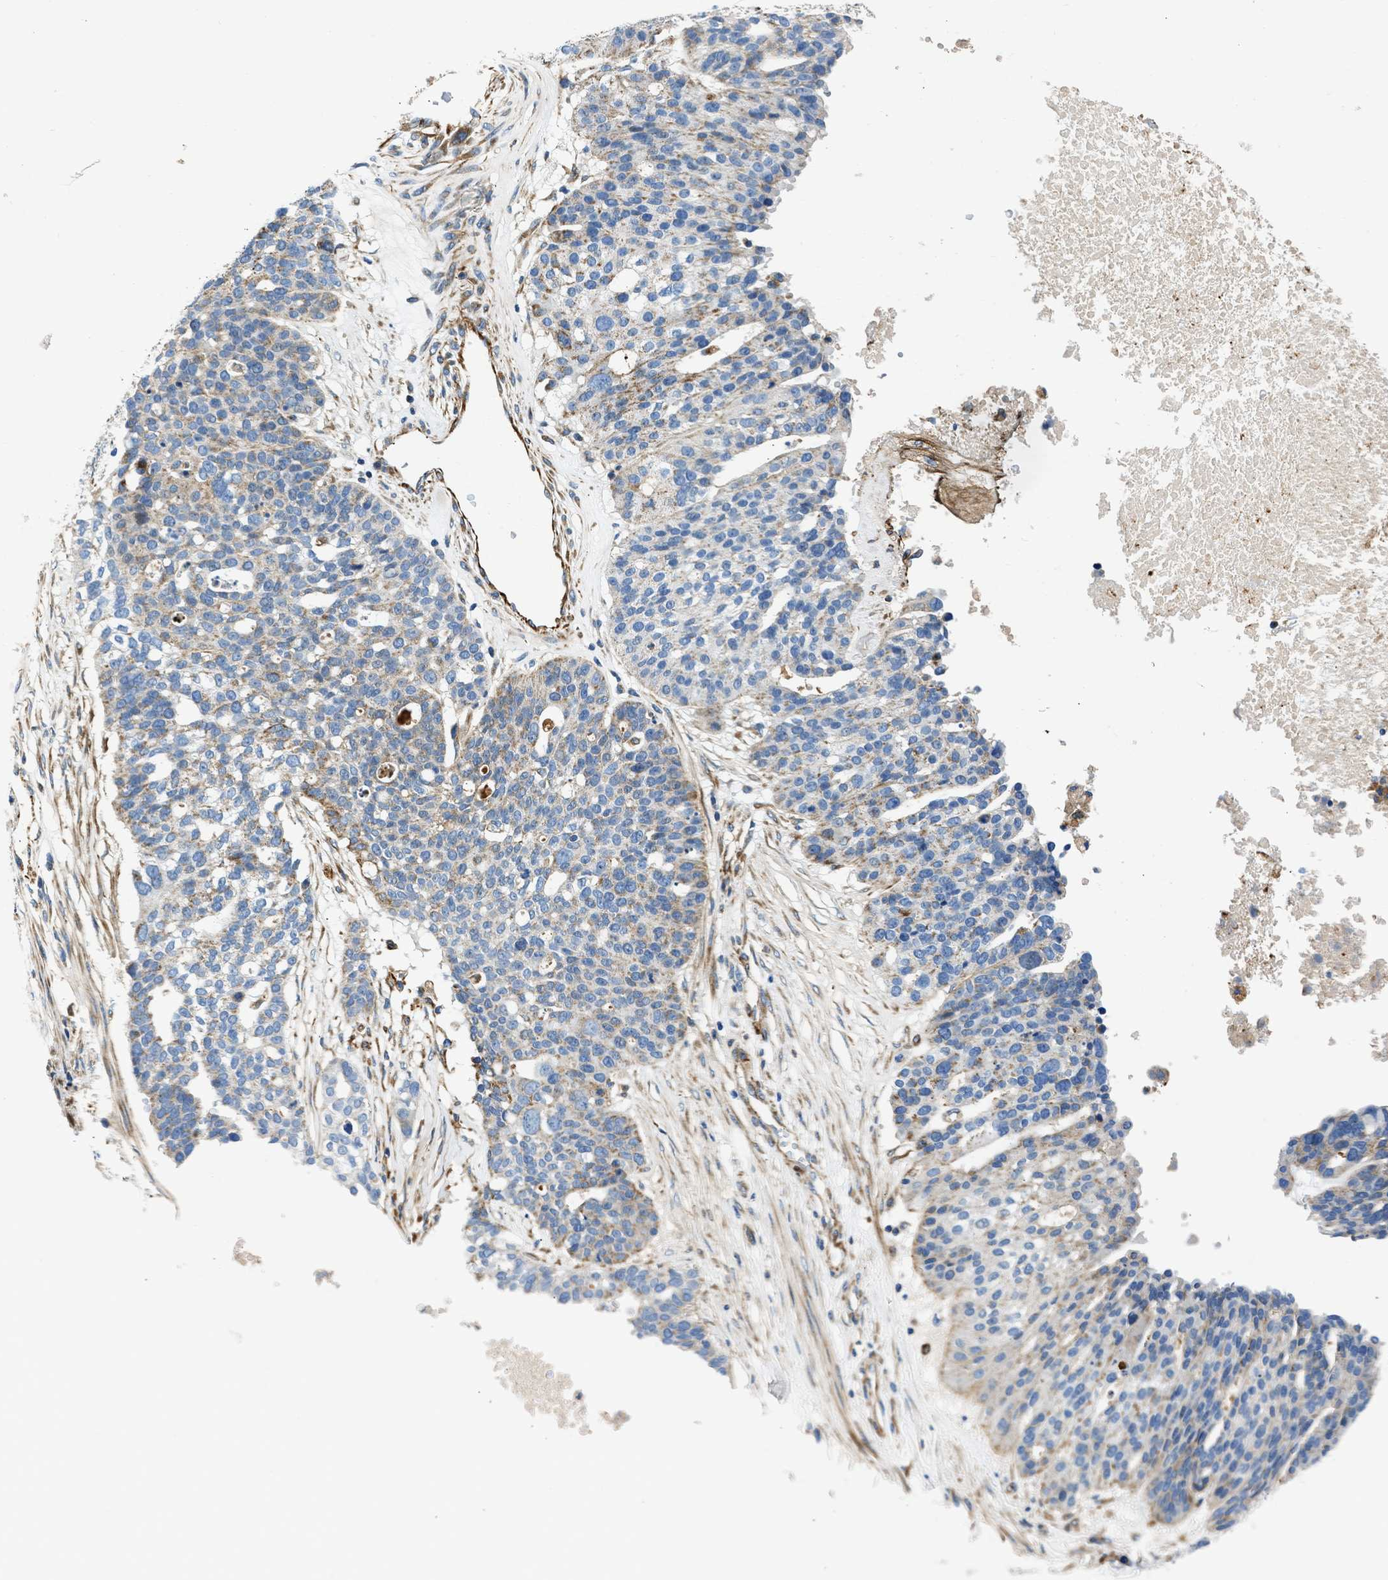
{"staining": {"intensity": "weak", "quantity": "25%-75%", "location": "cytoplasmic/membranous"}, "tissue": "ovarian cancer", "cell_type": "Tumor cells", "image_type": "cancer", "snomed": [{"axis": "morphology", "description": "Cystadenocarcinoma, serous, NOS"}, {"axis": "topography", "description": "Ovary"}], "caption": "Serous cystadenocarcinoma (ovarian) tissue reveals weak cytoplasmic/membranous expression in approximately 25%-75% of tumor cells, visualized by immunohistochemistry.", "gene": "ULK4", "patient": {"sex": "female", "age": 59}}